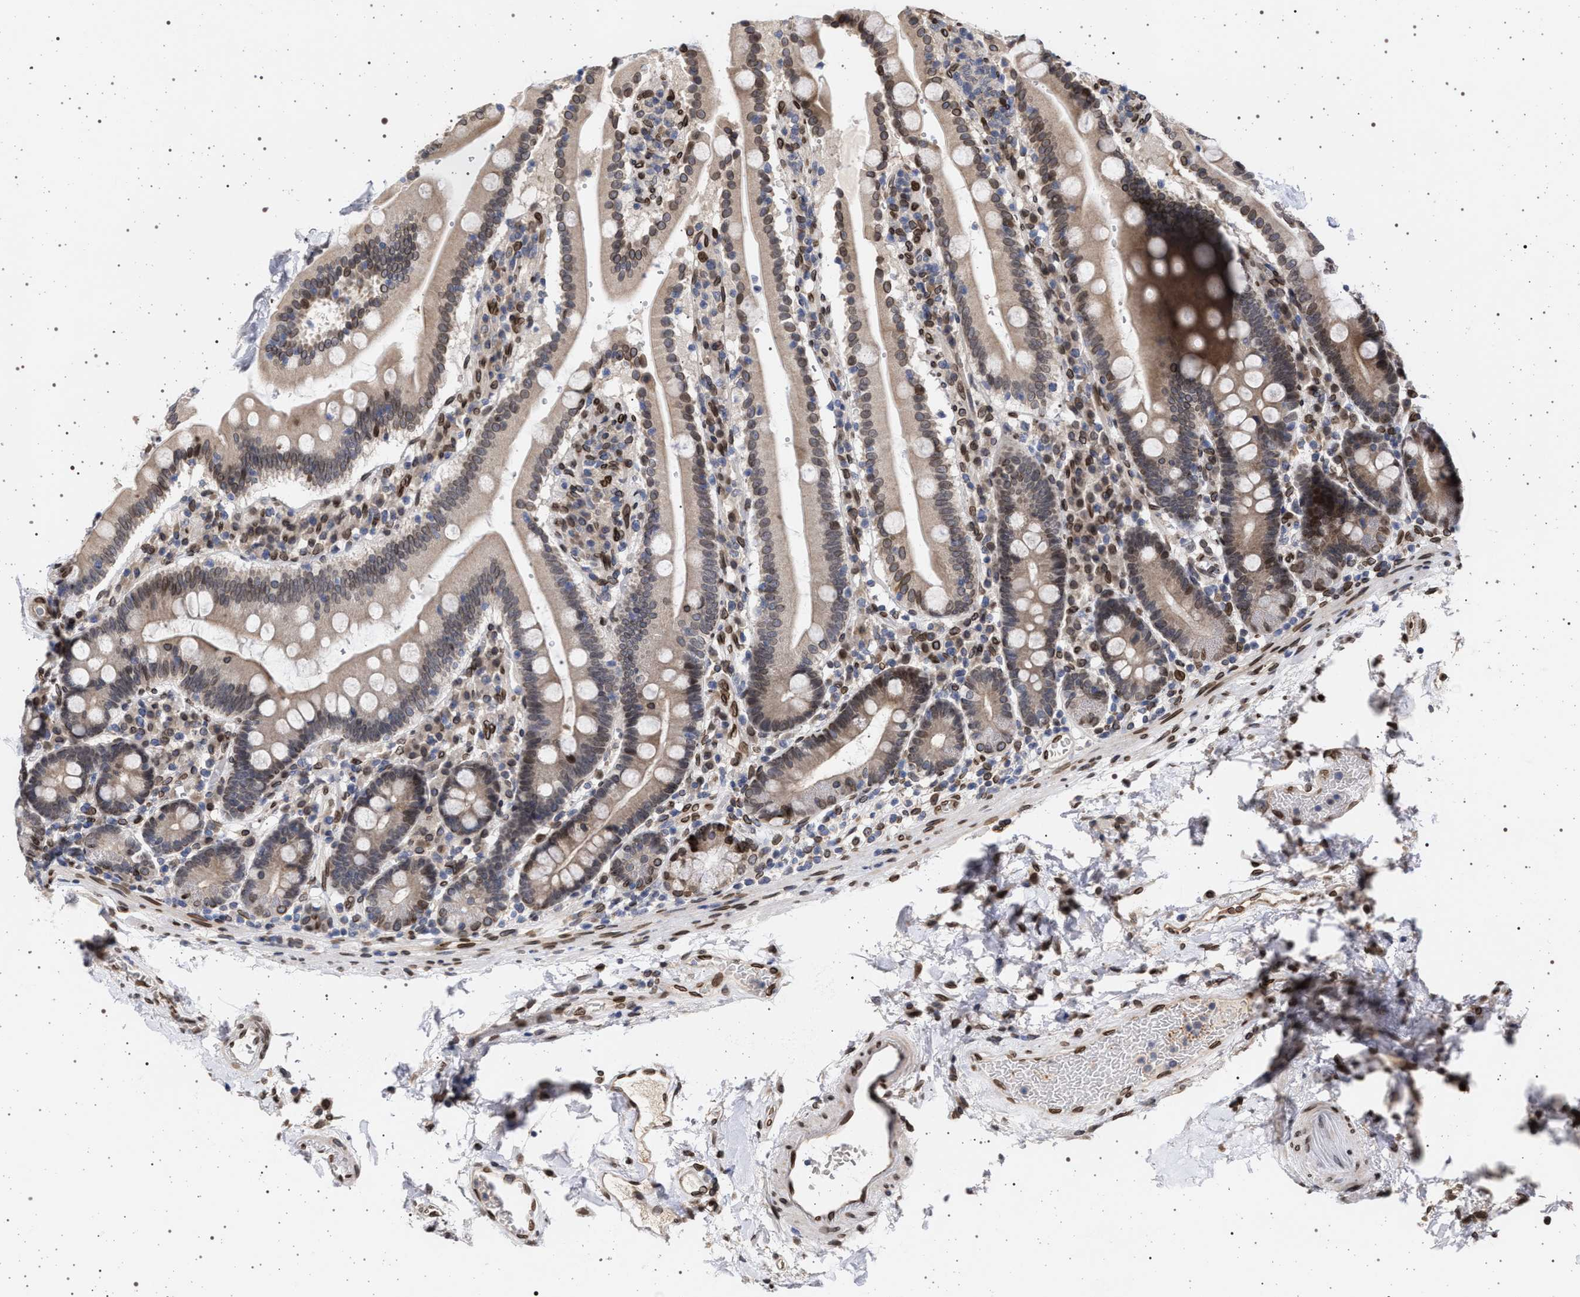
{"staining": {"intensity": "moderate", "quantity": "25%-75%", "location": "cytoplasmic/membranous,nuclear"}, "tissue": "duodenum", "cell_type": "Glandular cells", "image_type": "normal", "snomed": [{"axis": "morphology", "description": "Normal tissue, NOS"}, {"axis": "topography", "description": "Small intestine, NOS"}], "caption": "Moderate cytoplasmic/membranous,nuclear protein staining is seen in approximately 25%-75% of glandular cells in duodenum. The staining is performed using DAB brown chromogen to label protein expression. The nuclei are counter-stained blue using hematoxylin.", "gene": "ING2", "patient": {"sex": "female", "age": 71}}